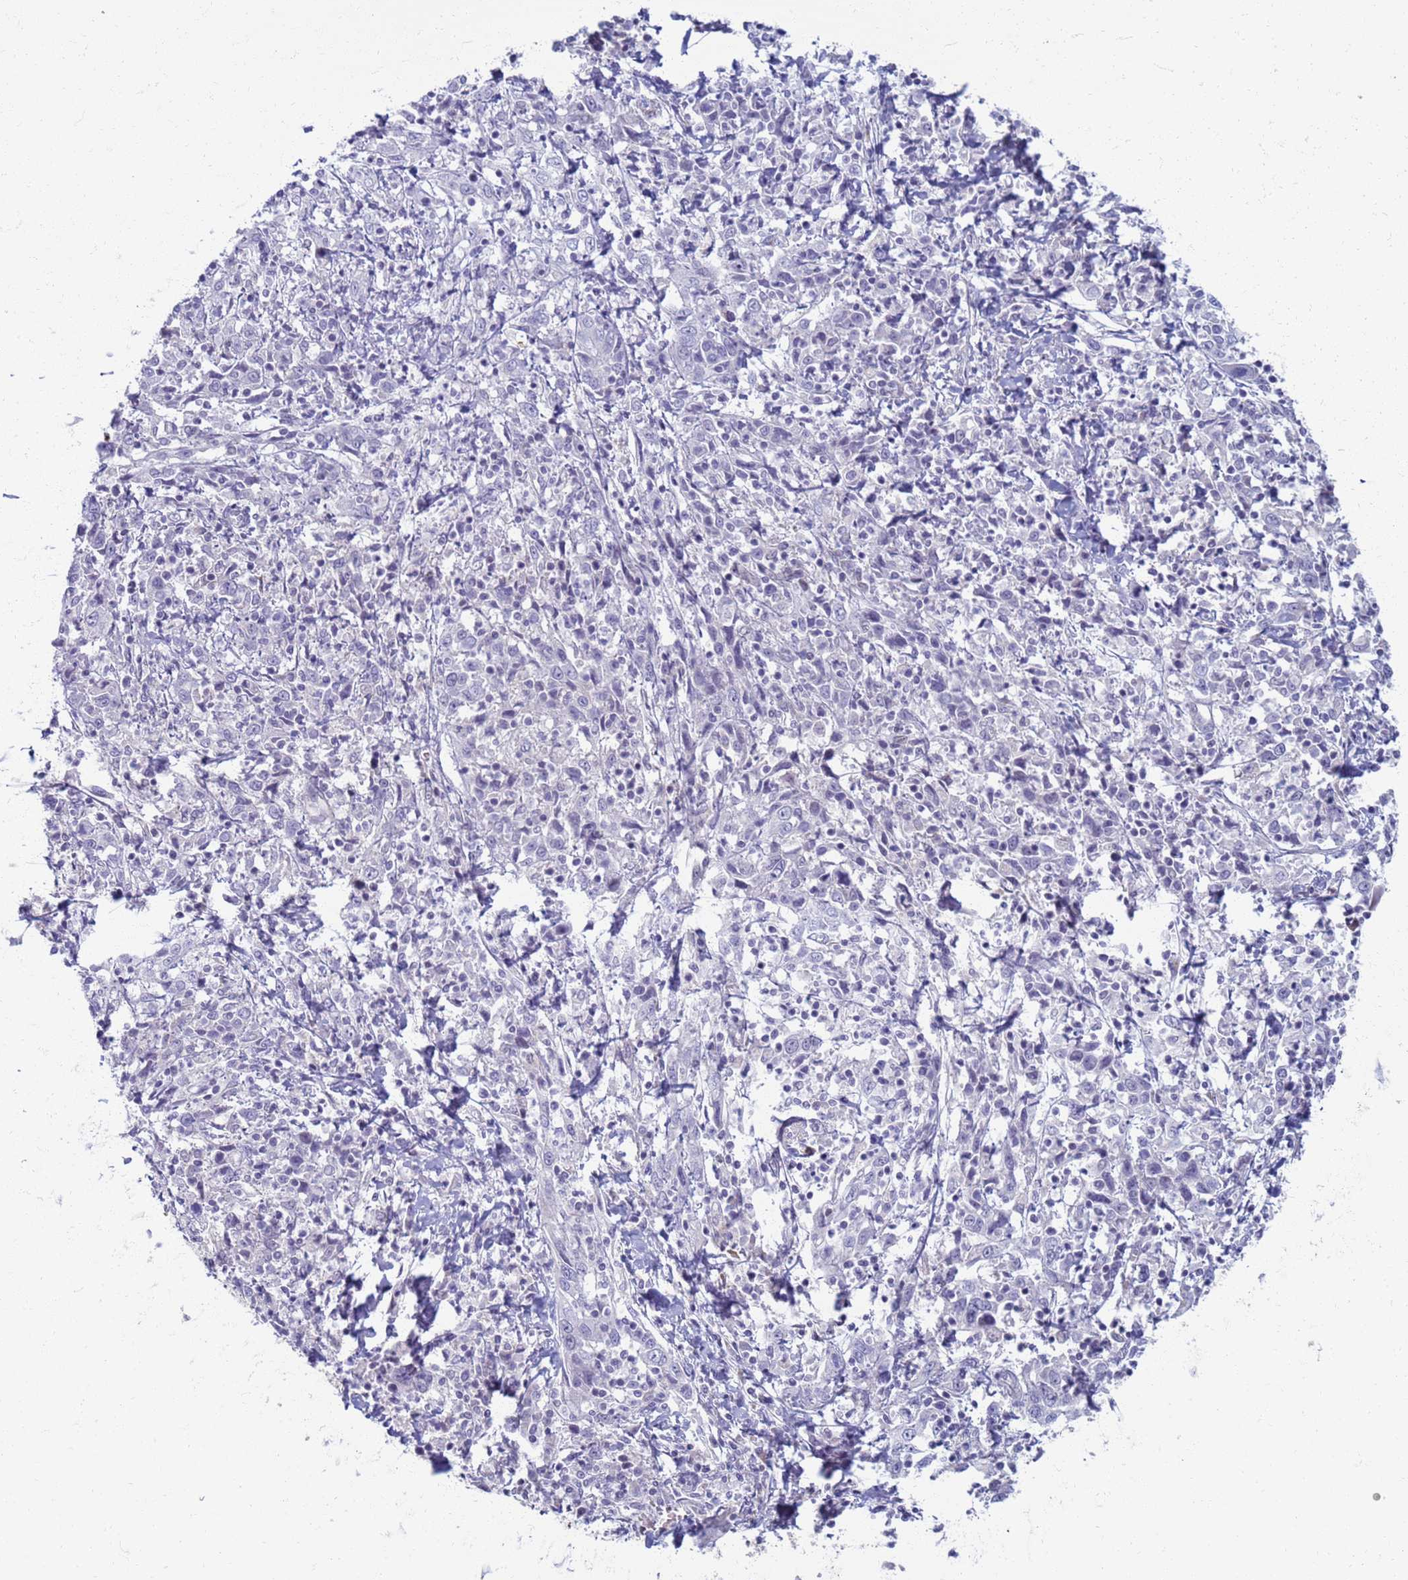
{"staining": {"intensity": "negative", "quantity": "none", "location": "none"}, "tissue": "cervical cancer", "cell_type": "Tumor cells", "image_type": "cancer", "snomed": [{"axis": "morphology", "description": "Squamous cell carcinoma, NOS"}, {"axis": "topography", "description": "Cervix"}], "caption": "A micrograph of cervical cancer stained for a protein reveals no brown staining in tumor cells.", "gene": "CLCA2", "patient": {"sex": "female", "age": 46}}